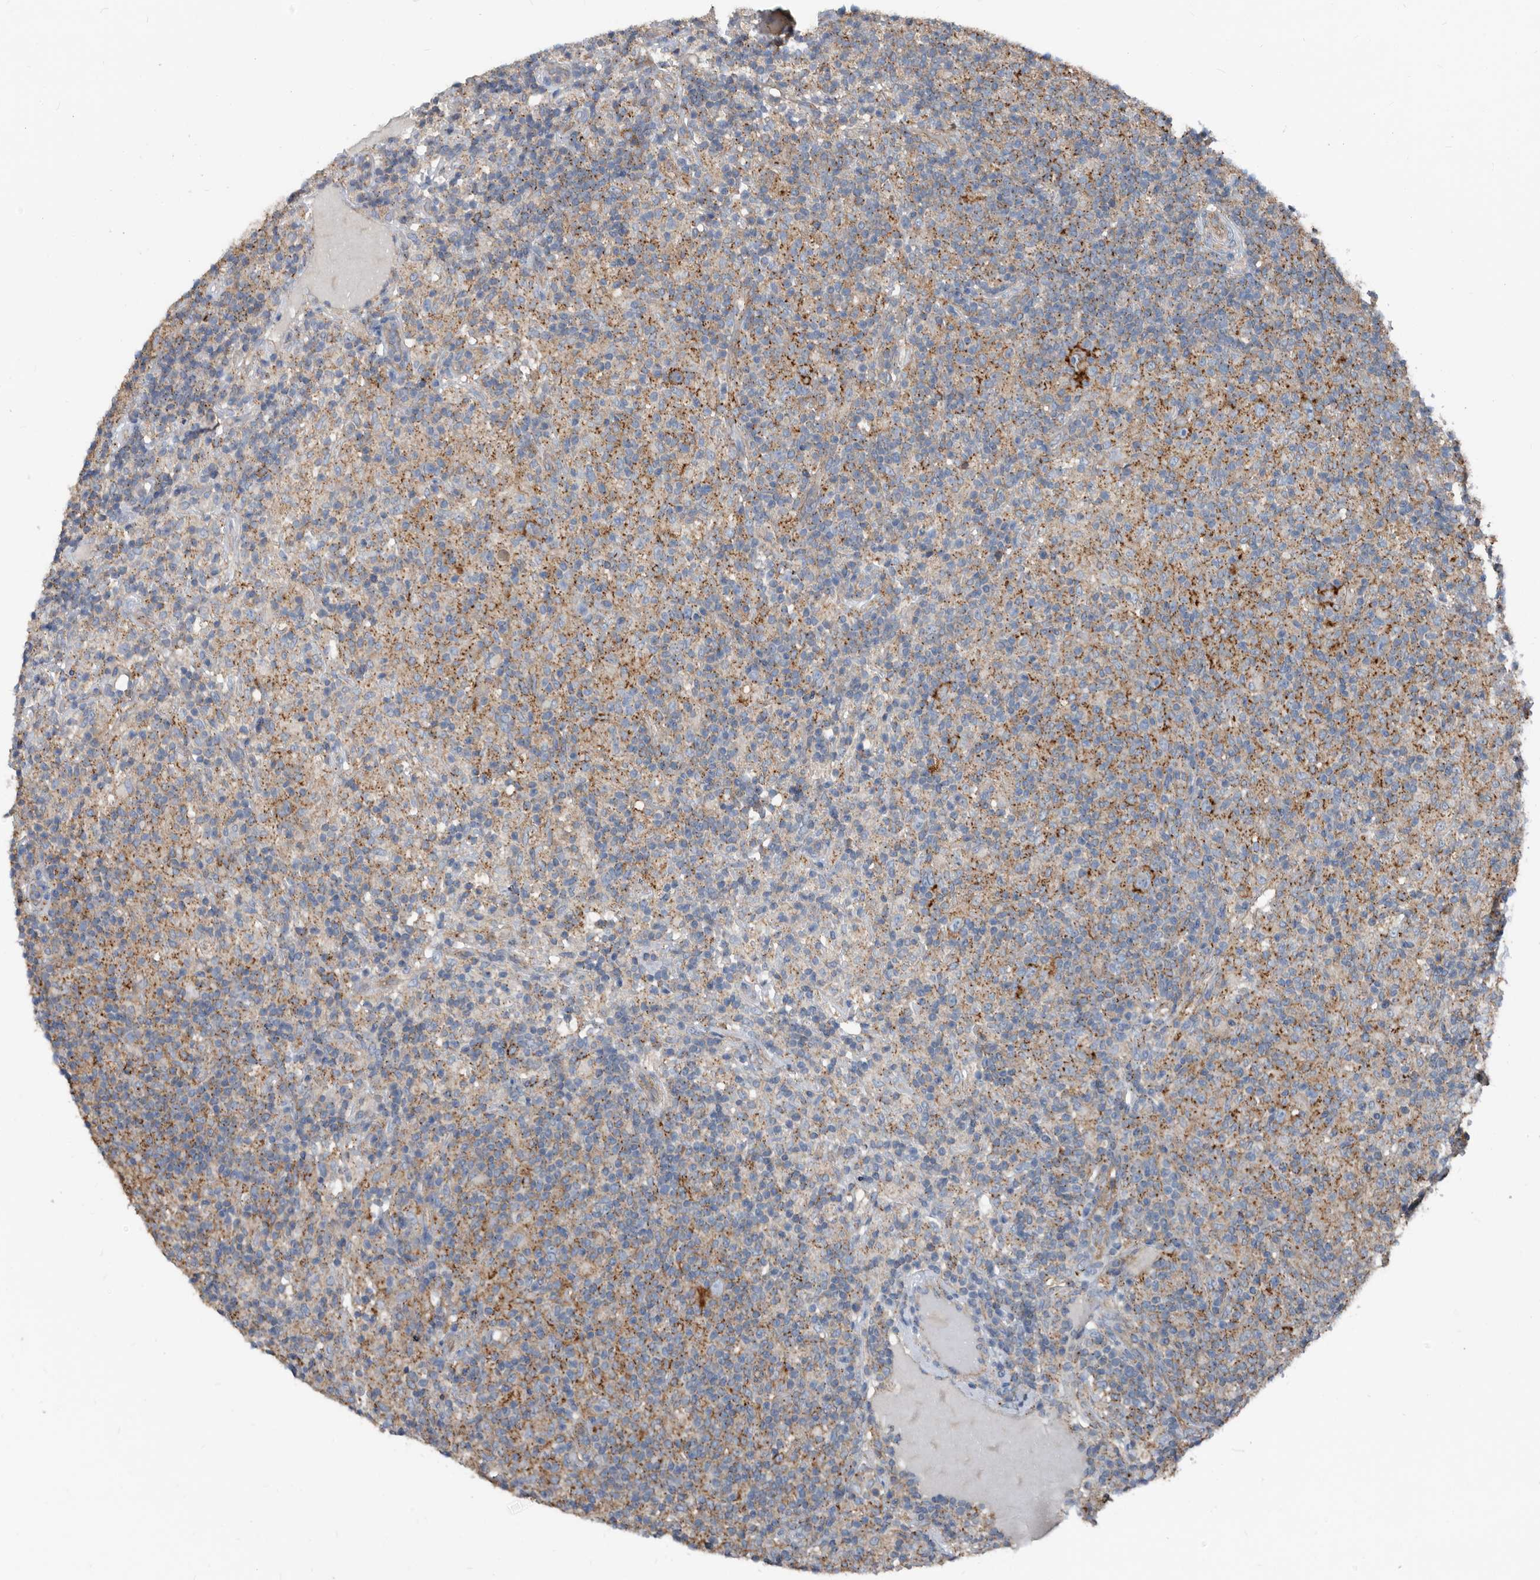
{"staining": {"intensity": "moderate", "quantity": ">75%", "location": "cytoplasmic/membranous"}, "tissue": "lymphoma", "cell_type": "Tumor cells", "image_type": "cancer", "snomed": [{"axis": "morphology", "description": "Hodgkin's disease, NOS"}, {"axis": "topography", "description": "Lymph node"}], "caption": "This micrograph demonstrates IHC staining of lymphoma, with medium moderate cytoplasmic/membranous expression in about >75% of tumor cells.", "gene": "AFAP1", "patient": {"sex": "male", "age": 70}}